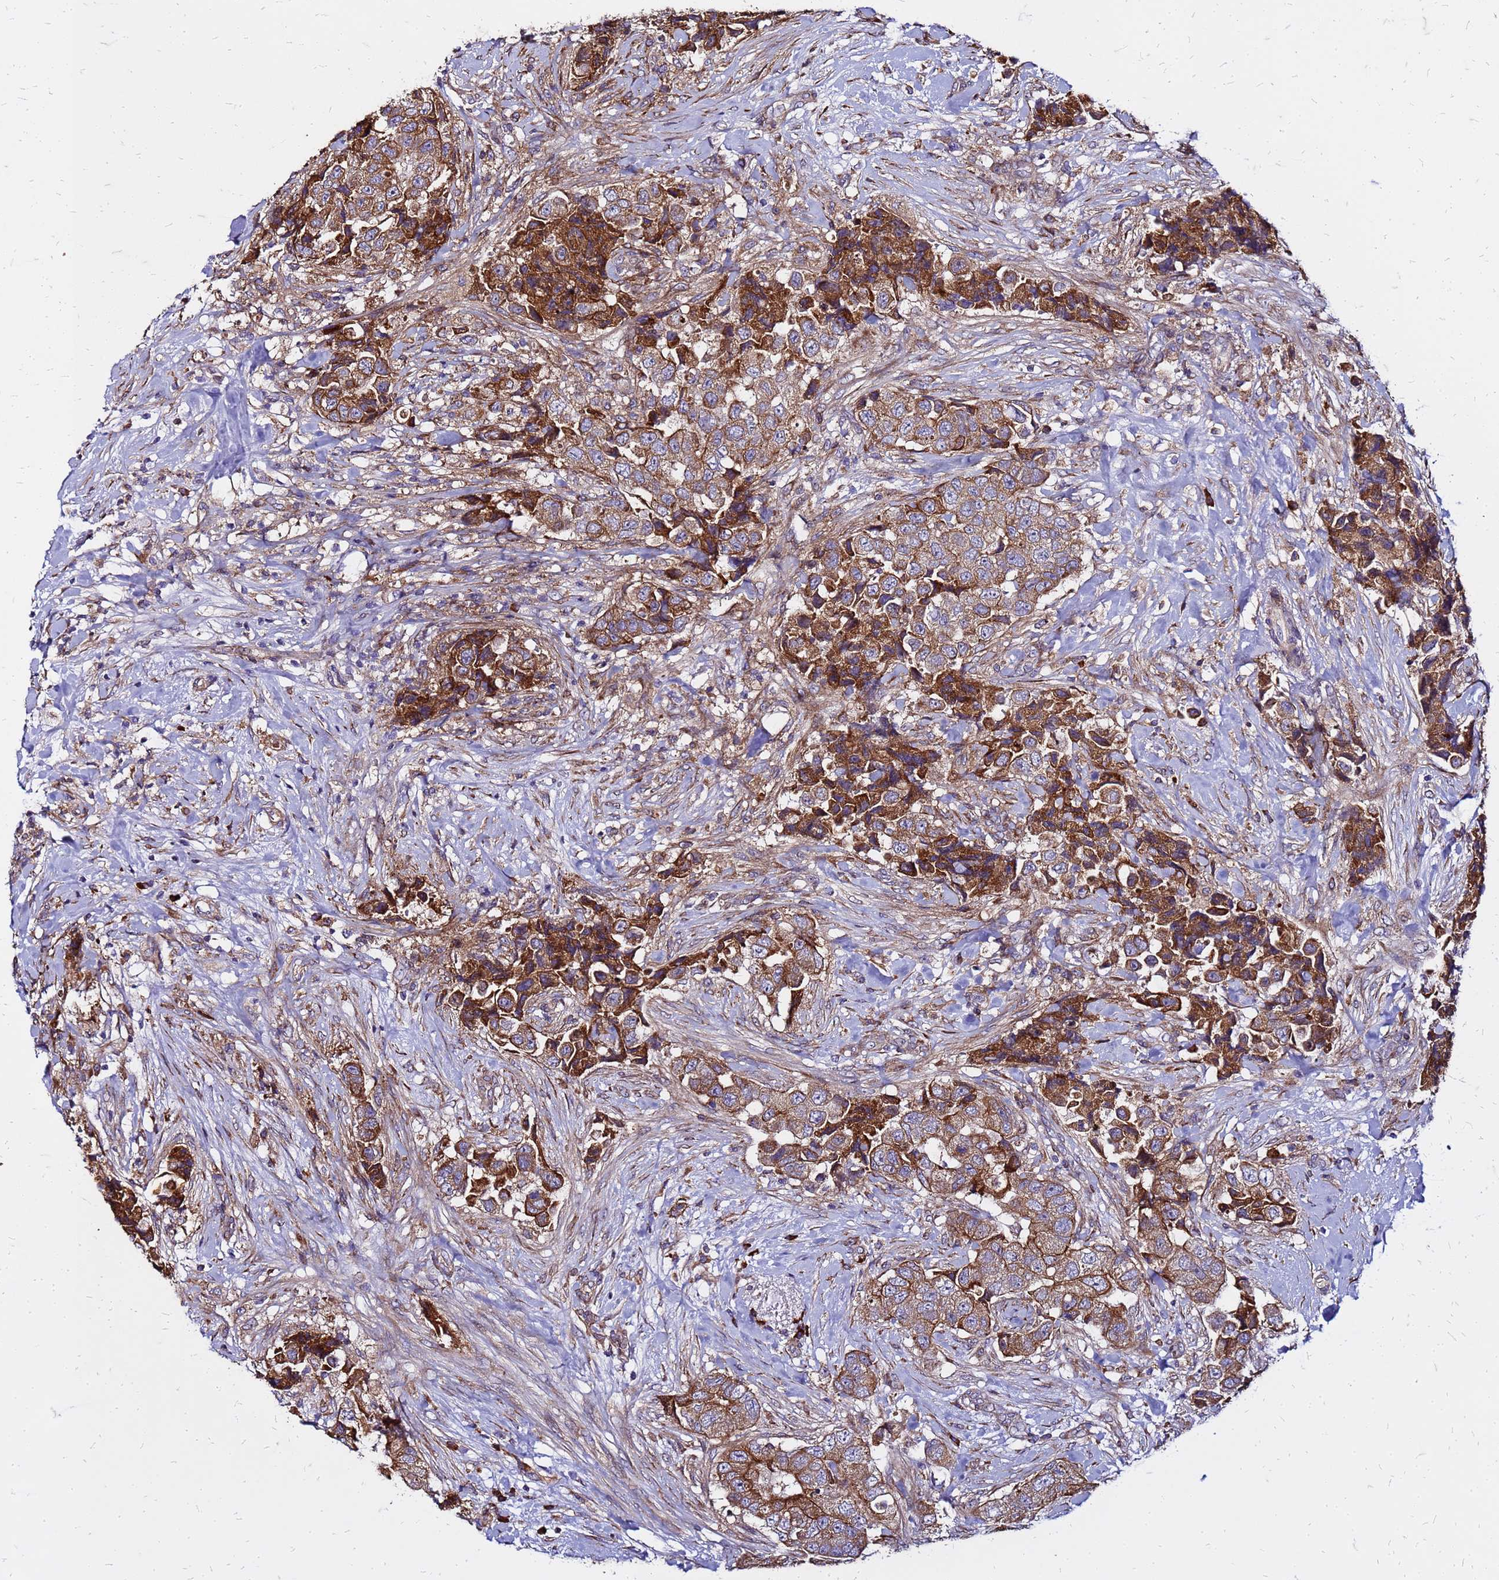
{"staining": {"intensity": "moderate", "quantity": ">75%", "location": "cytoplasmic/membranous"}, "tissue": "breast cancer", "cell_type": "Tumor cells", "image_type": "cancer", "snomed": [{"axis": "morphology", "description": "Normal tissue, NOS"}, {"axis": "morphology", "description": "Duct carcinoma"}, {"axis": "topography", "description": "Breast"}], "caption": "Protein analysis of breast cancer tissue exhibits moderate cytoplasmic/membranous staining in about >75% of tumor cells.", "gene": "VMO1", "patient": {"sex": "female", "age": 62}}